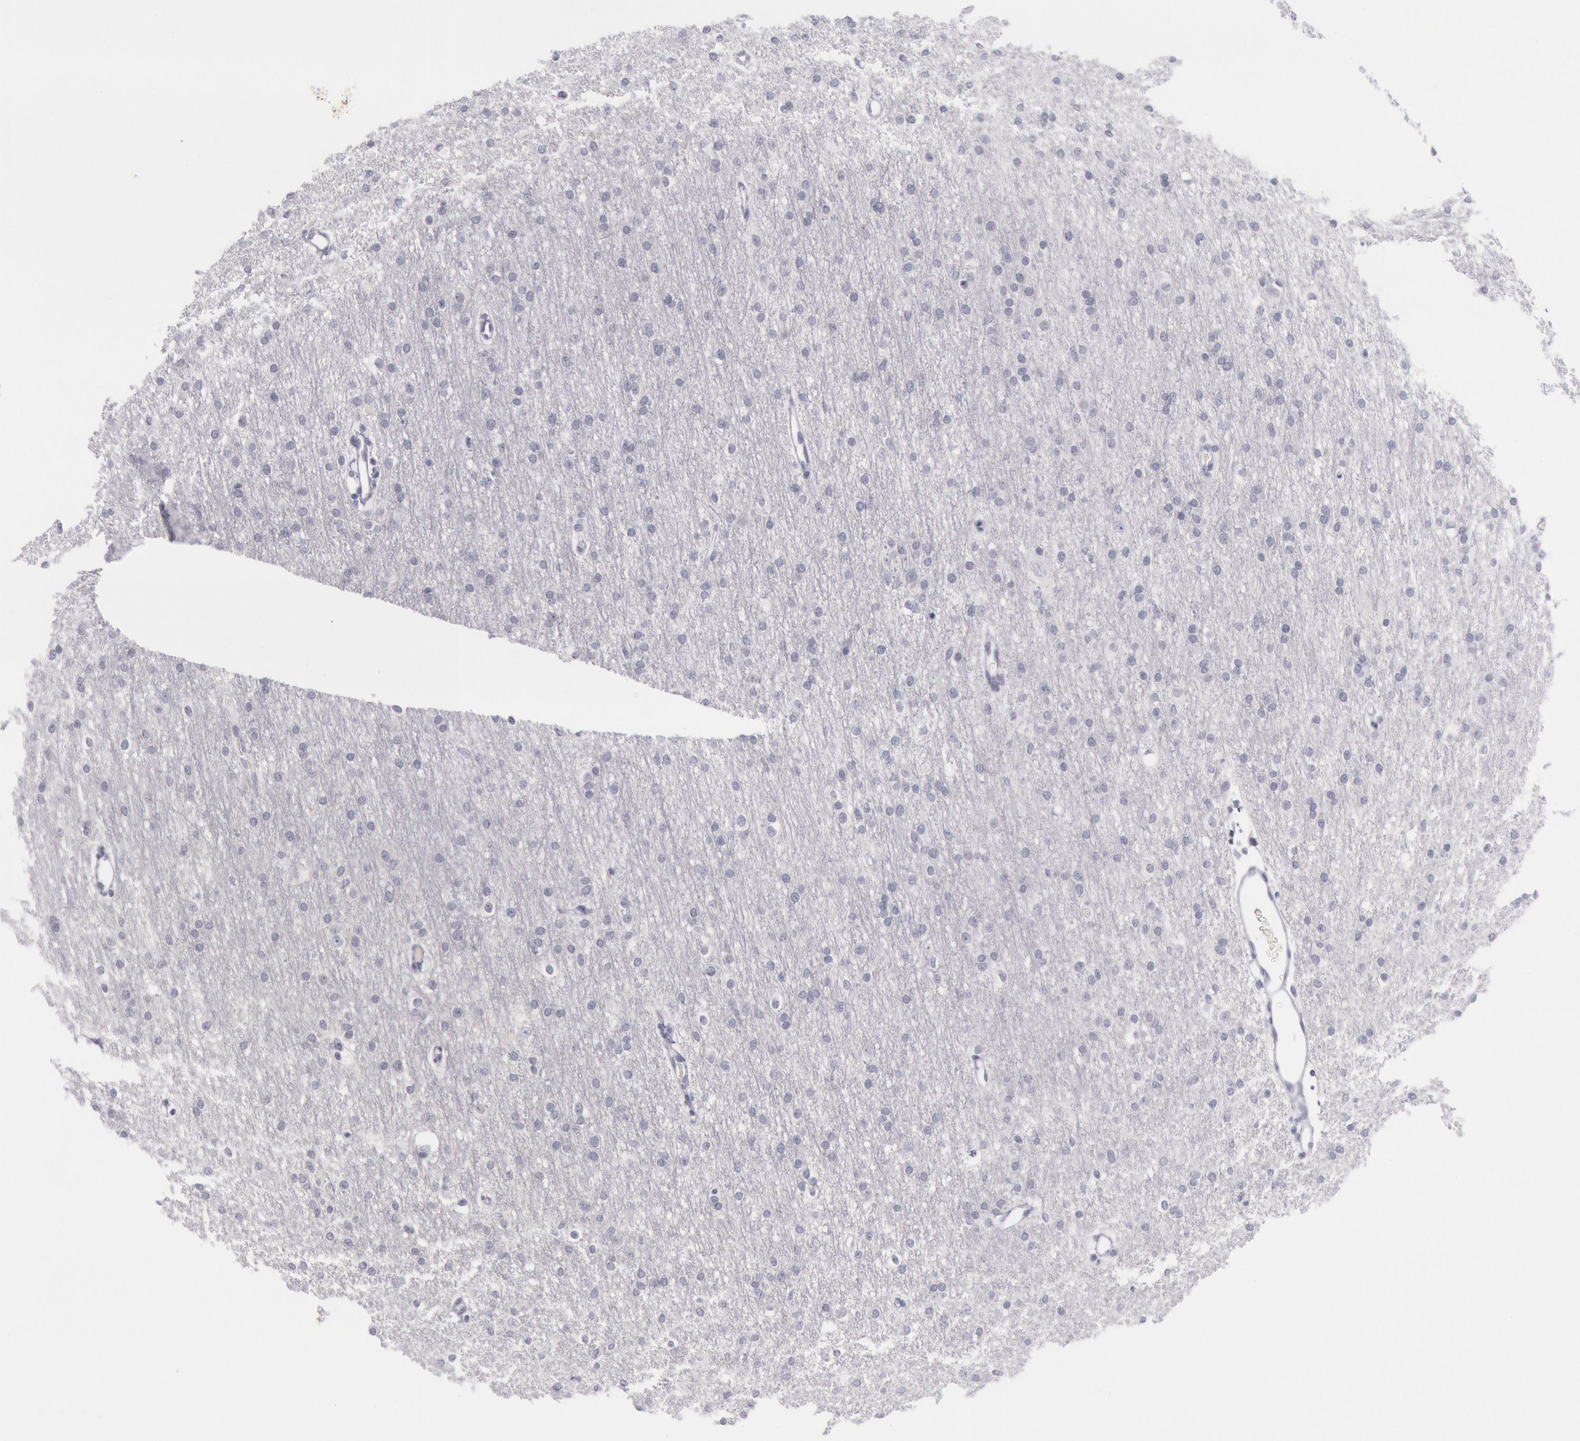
{"staining": {"intensity": "negative", "quantity": "none", "location": "none"}, "tissue": "cerebral cortex", "cell_type": "Endothelial cells", "image_type": "normal", "snomed": [{"axis": "morphology", "description": "Normal tissue, NOS"}, {"axis": "morphology", "description": "Inflammation, NOS"}, {"axis": "topography", "description": "Cerebral cortex"}], "caption": "IHC of benign cerebral cortex displays no positivity in endothelial cells. (DAB (3,3'-diaminobenzidine) IHC with hematoxylin counter stain).", "gene": "KRT16", "patient": {"sex": "male", "age": 6}}